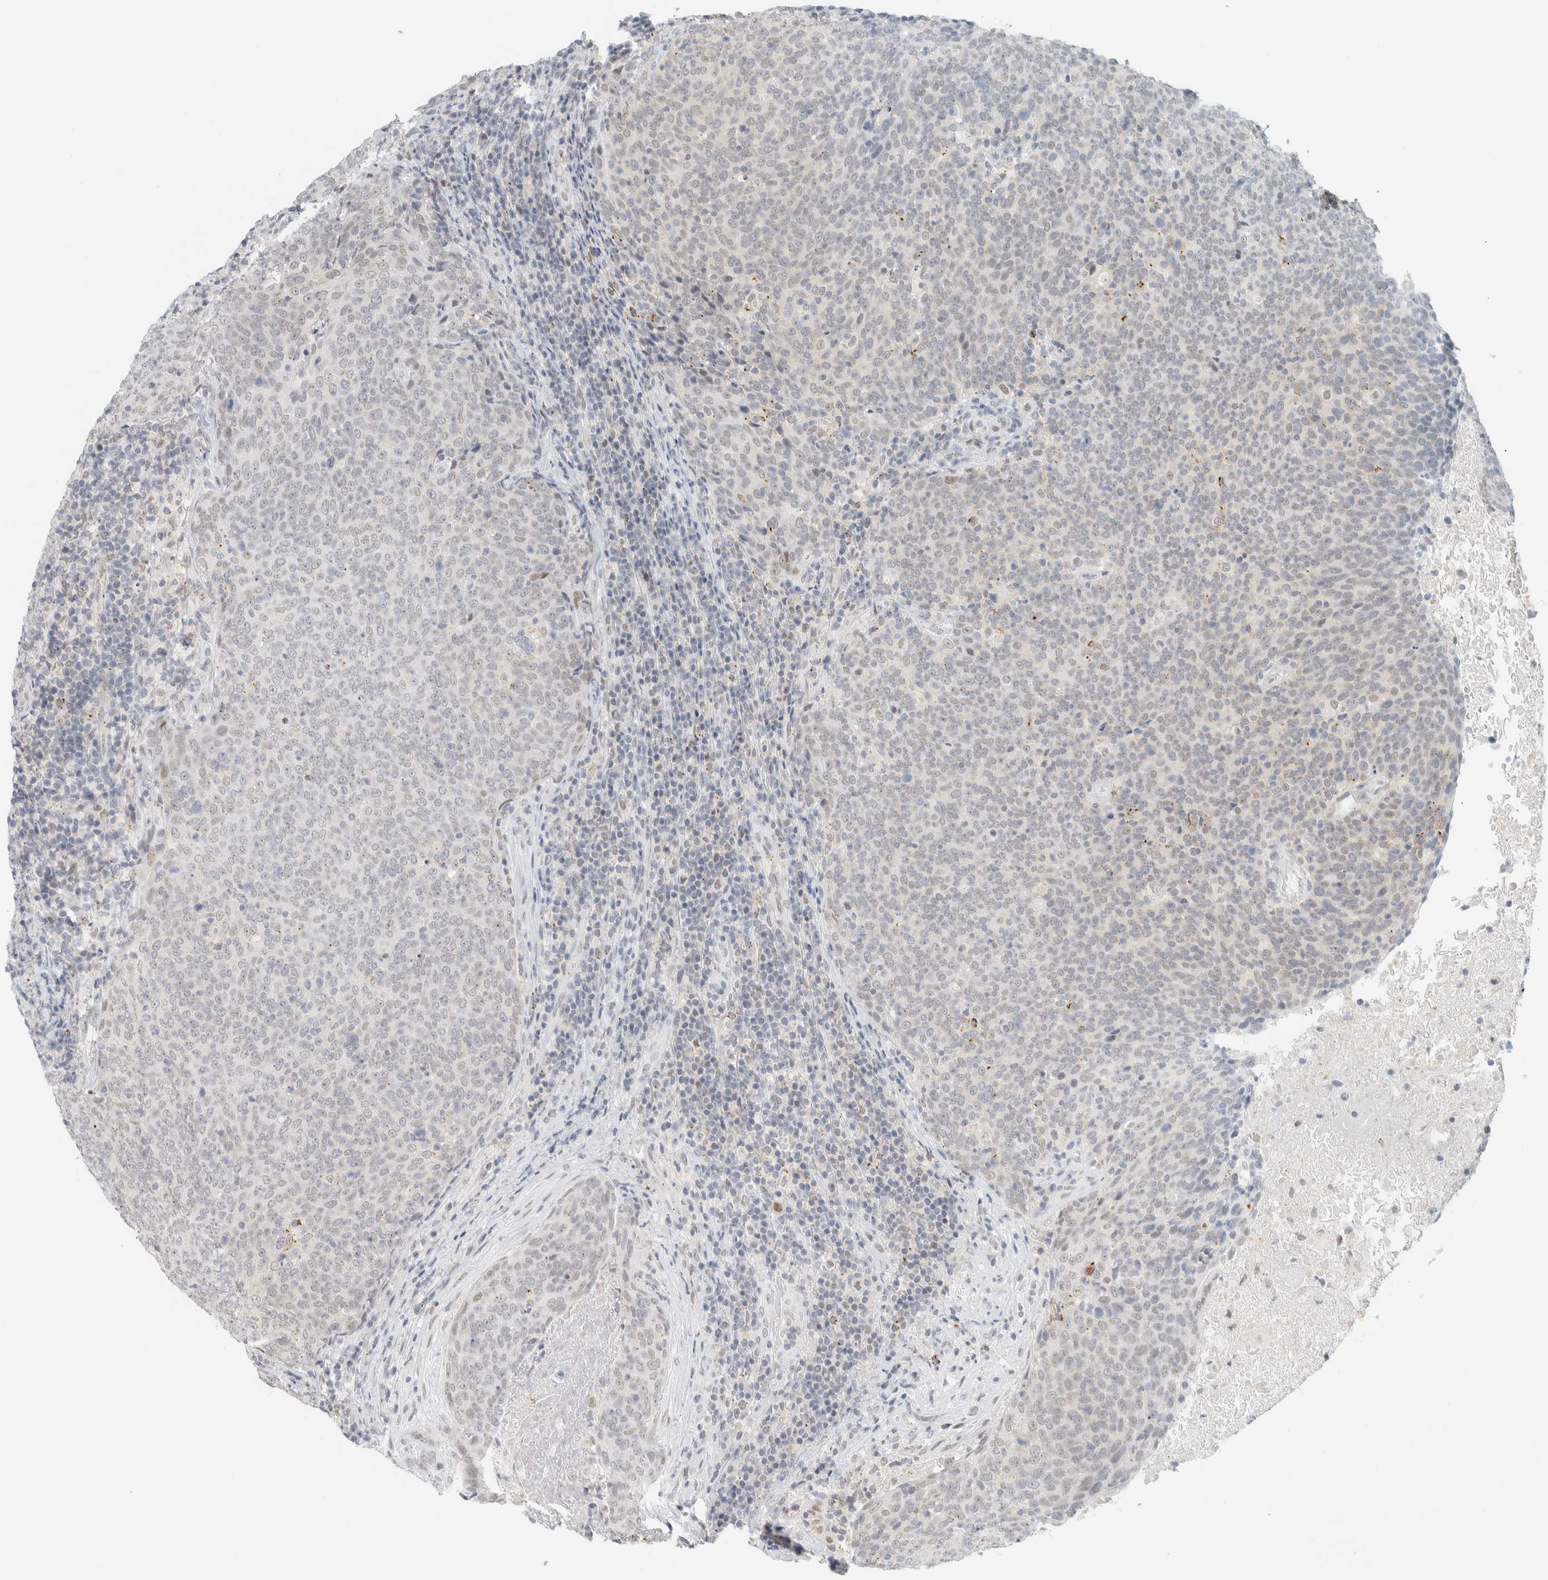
{"staining": {"intensity": "negative", "quantity": "none", "location": "none"}, "tissue": "head and neck cancer", "cell_type": "Tumor cells", "image_type": "cancer", "snomed": [{"axis": "morphology", "description": "Squamous cell carcinoma, NOS"}, {"axis": "morphology", "description": "Squamous cell carcinoma, metastatic, NOS"}, {"axis": "topography", "description": "Lymph node"}, {"axis": "topography", "description": "Head-Neck"}], "caption": "IHC photomicrograph of human head and neck cancer stained for a protein (brown), which reveals no expression in tumor cells. Brightfield microscopy of immunohistochemistry stained with DAB (3,3'-diaminobenzidine) (brown) and hematoxylin (blue), captured at high magnification.", "gene": "CDH17", "patient": {"sex": "male", "age": 62}}